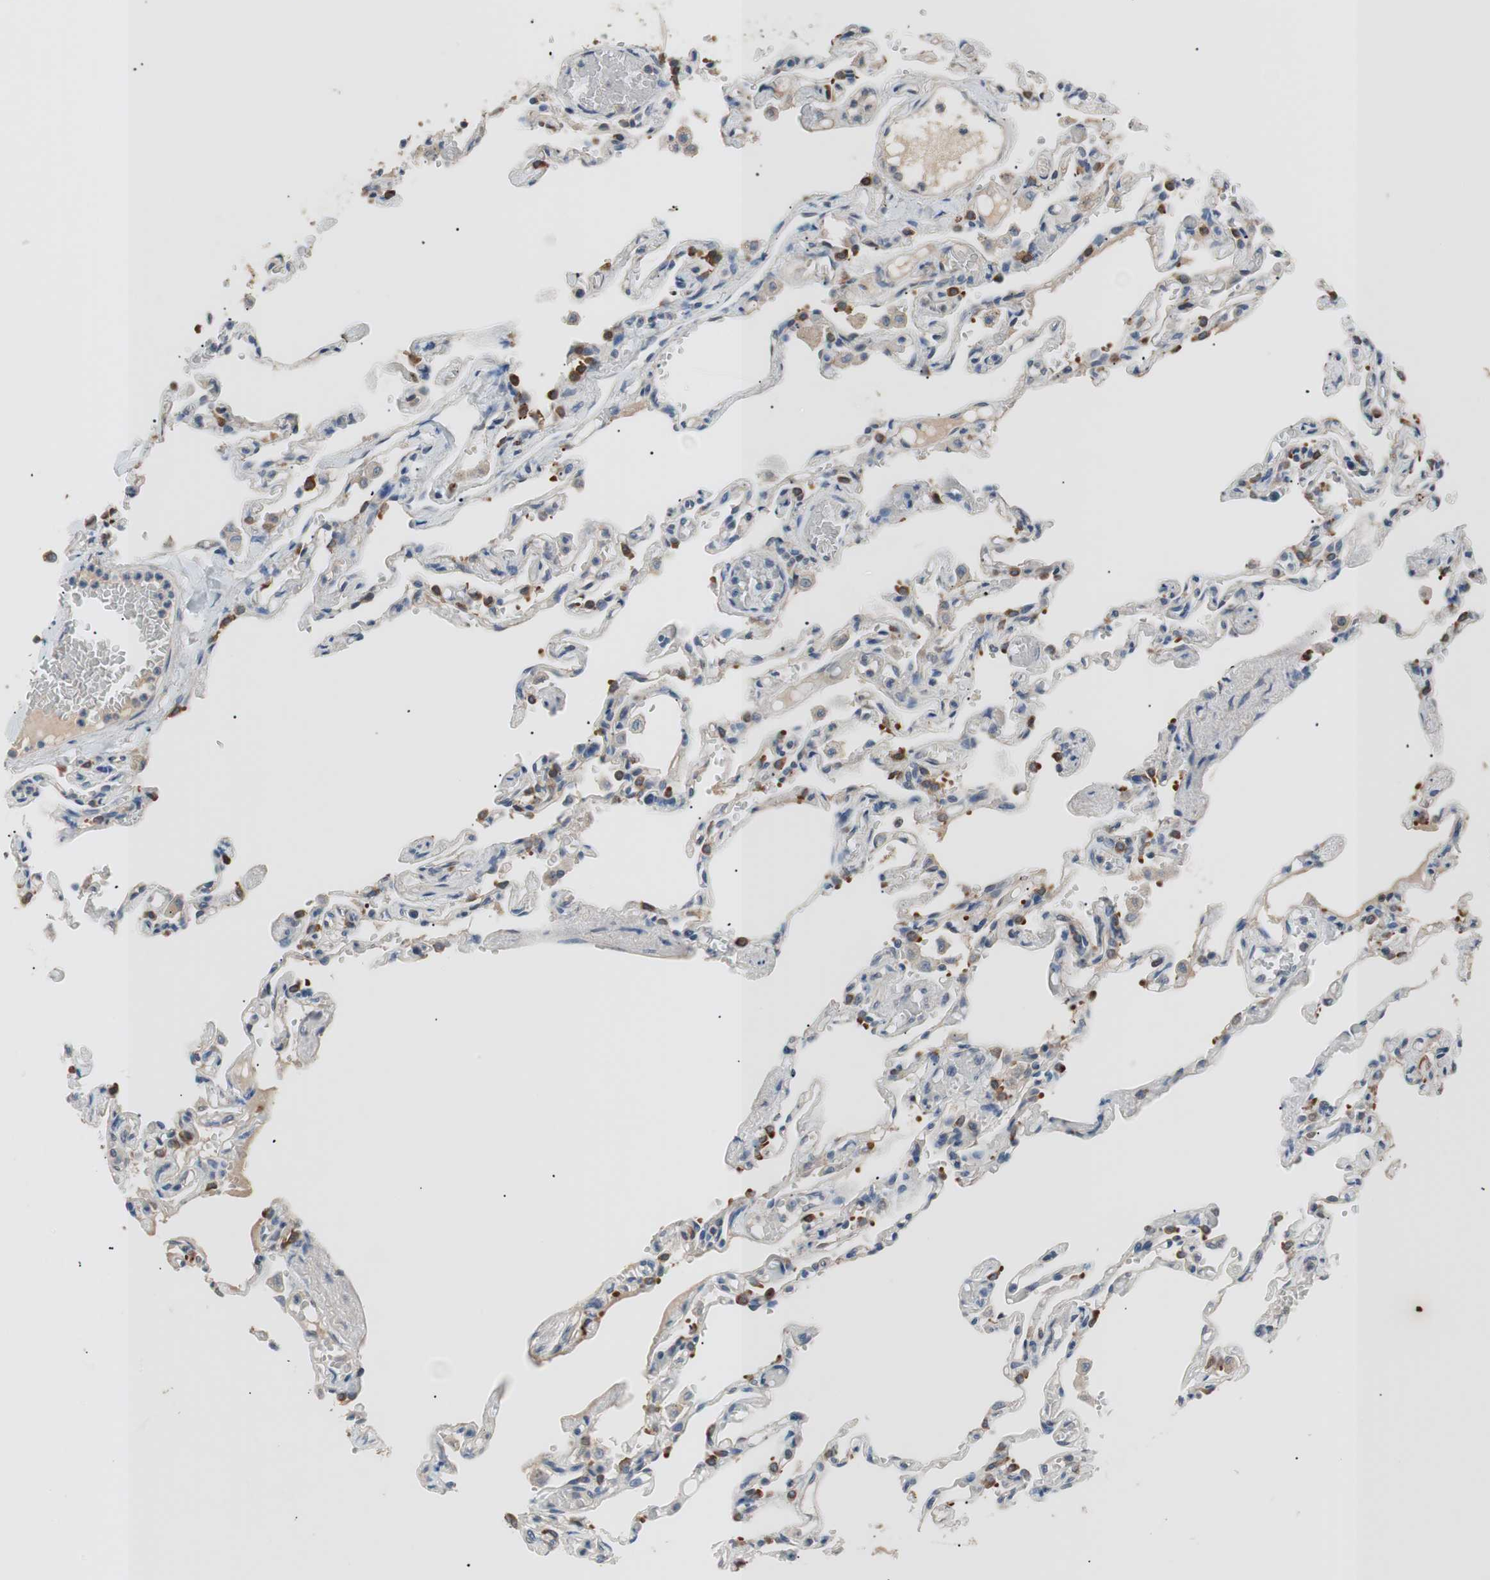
{"staining": {"intensity": "strong", "quantity": "25%-75%", "location": "cytoplasmic/membranous"}, "tissue": "lung", "cell_type": "Alveolar cells", "image_type": "normal", "snomed": [{"axis": "morphology", "description": "Normal tissue, NOS"}, {"axis": "topography", "description": "Lung"}], "caption": "Strong cytoplasmic/membranous positivity for a protein is seen in approximately 25%-75% of alveolar cells of normal lung using immunohistochemistry.", "gene": "FADS2", "patient": {"sex": "male", "age": 21}}